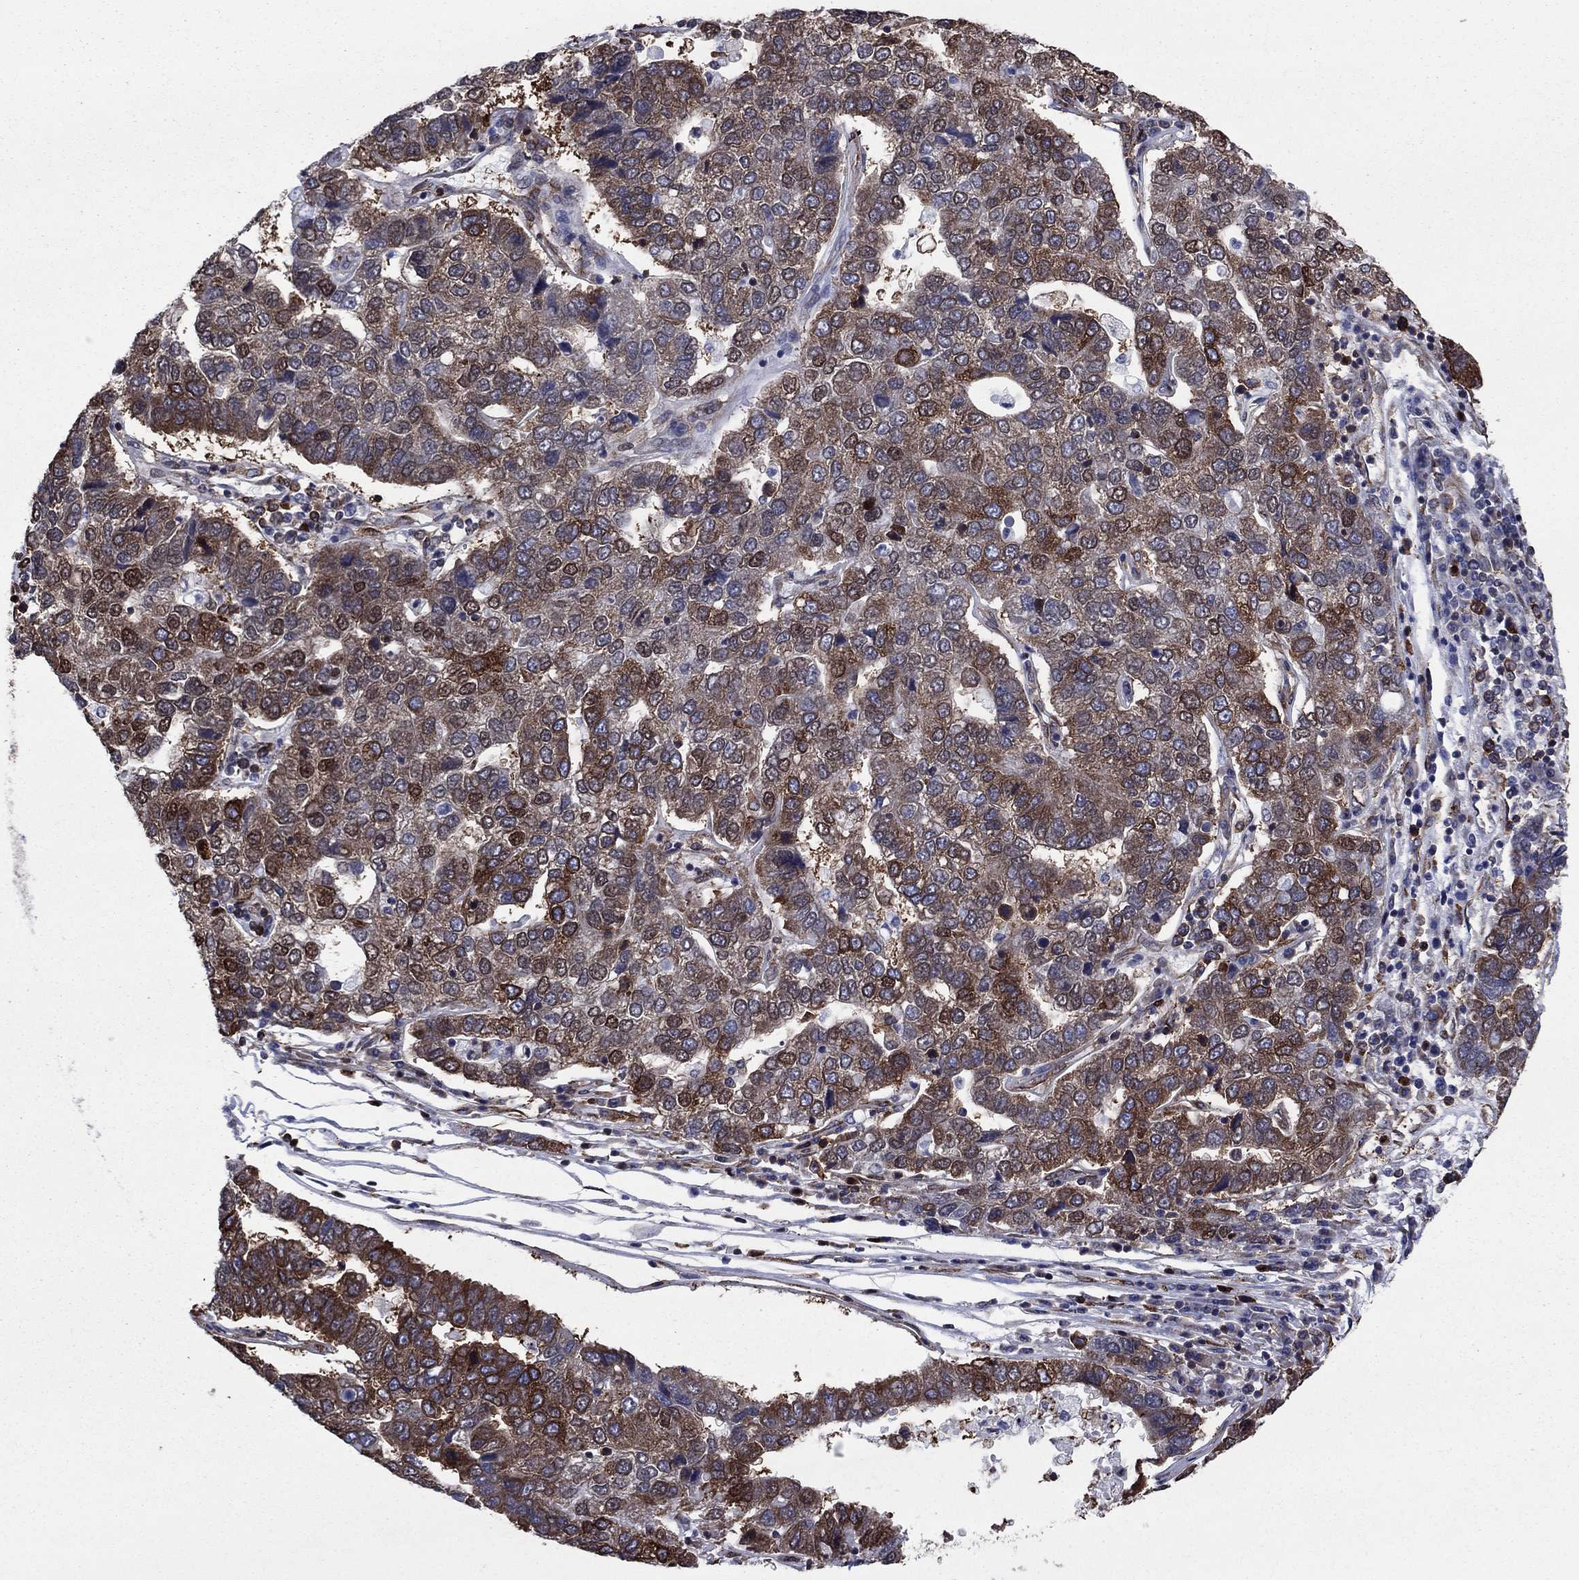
{"staining": {"intensity": "strong", "quantity": "25%-75%", "location": "cytoplasmic/membranous"}, "tissue": "pancreatic cancer", "cell_type": "Tumor cells", "image_type": "cancer", "snomed": [{"axis": "morphology", "description": "Adenocarcinoma, NOS"}, {"axis": "topography", "description": "Pancreas"}], "caption": "Strong cytoplasmic/membranous expression is seen in approximately 25%-75% of tumor cells in pancreatic adenocarcinoma. Immunohistochemistry stains the protein in brown and the nuclei are stained blue.", "gene": "YBX1", "patient": {"sex": "female", "age": 61}}